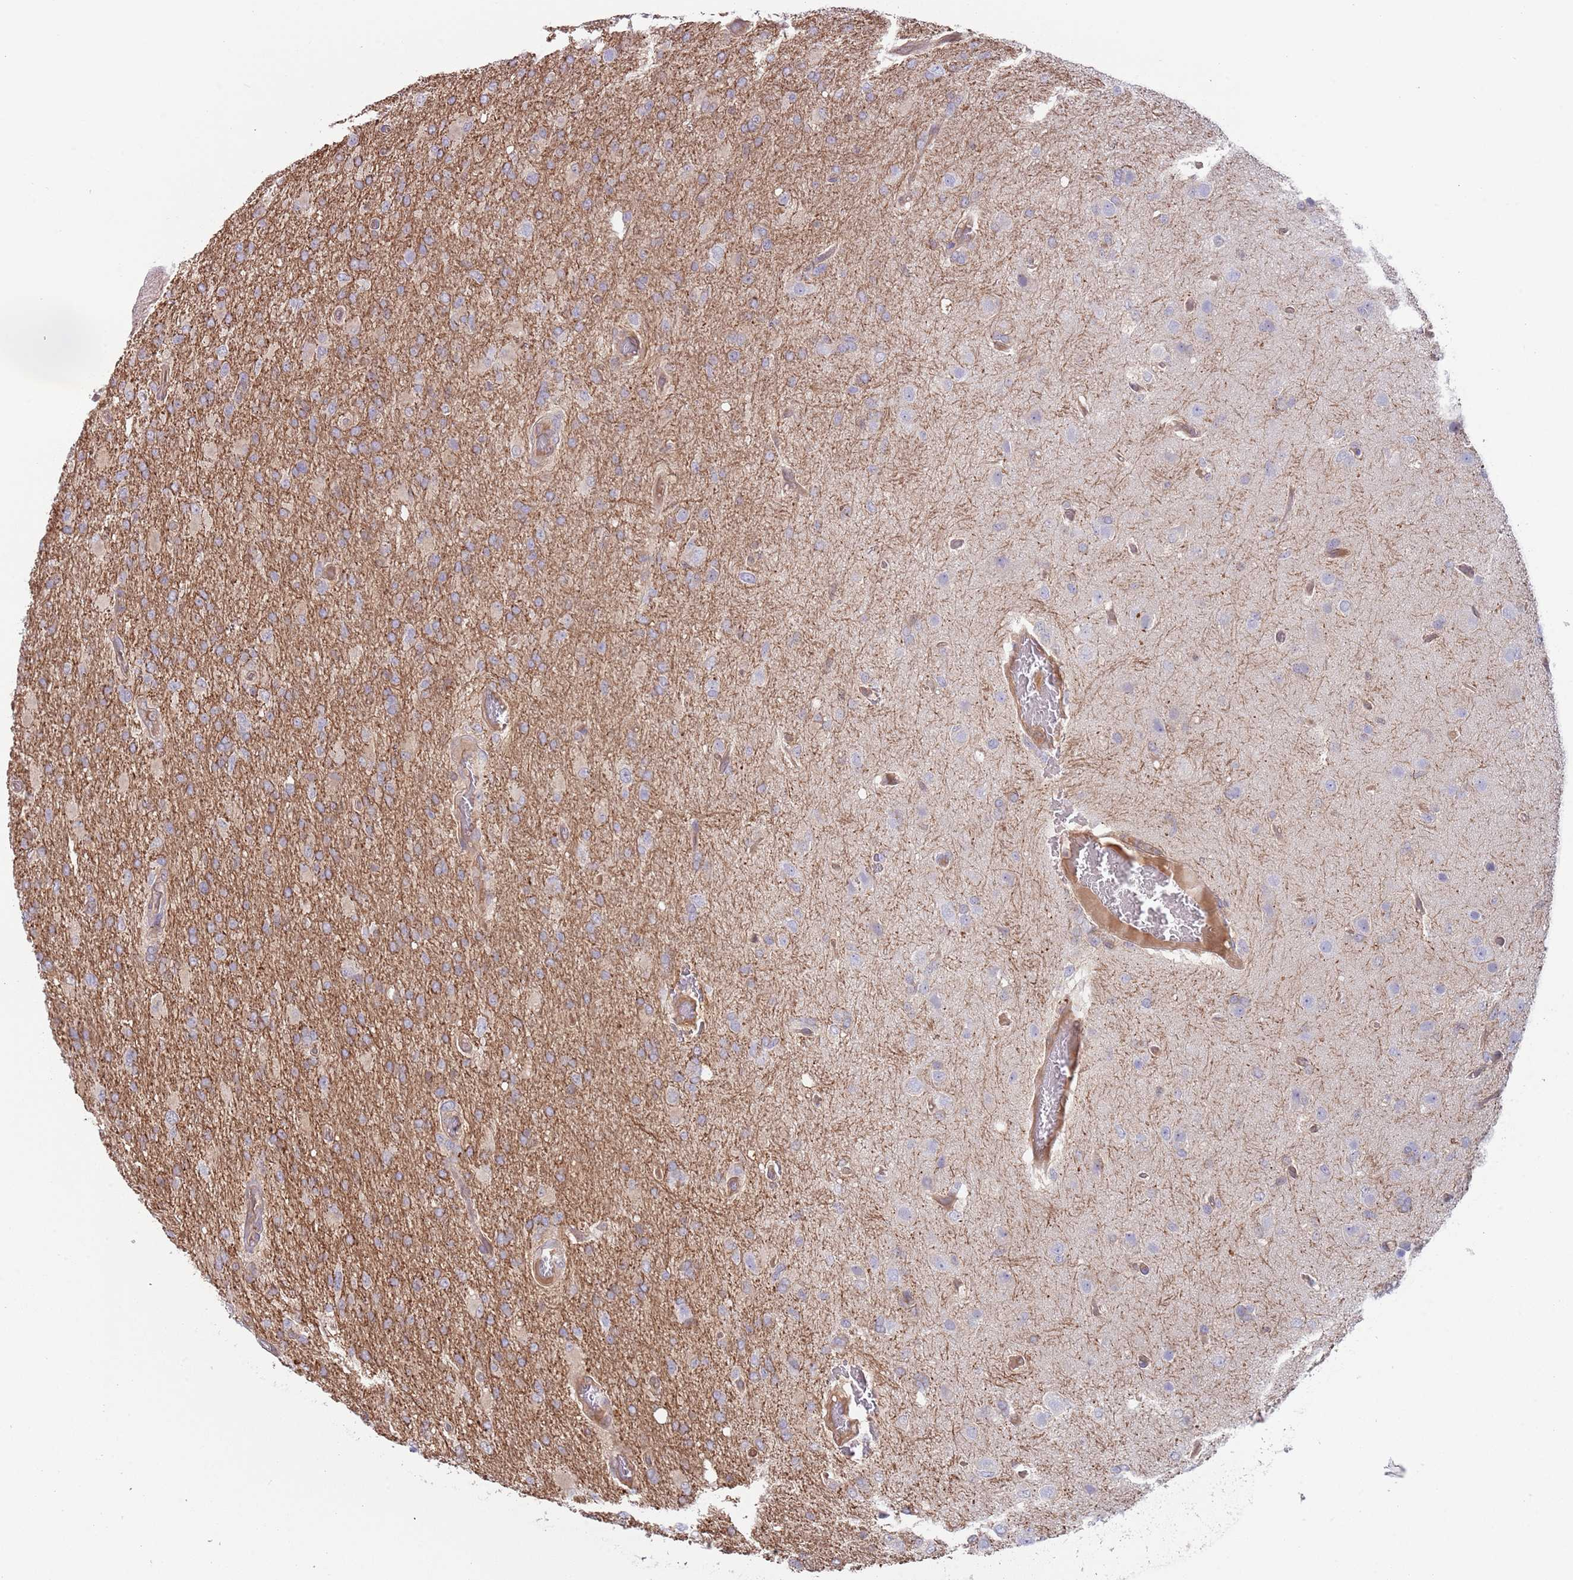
{"staining": {"intensity": "weak", "quantity": "25%-75%", "location": "cytoplasmic/membranous"}, "tissue": "glioma", "cell_type": "Tumor cells", "image_type": "cancer", "snomed": [{"axis": "morphology", "description": "Glioma, malignant, High grade"}, {"axis": "topography", "description": "Brain"}], "caption": "Brown immunohistochemical staining in human glioma shows weak cytoplasmic/membranous positivity in about 25%-75% of tumor cells.", "gene": "GSDMD", "patient": {"sex": "female", "age": 74}}